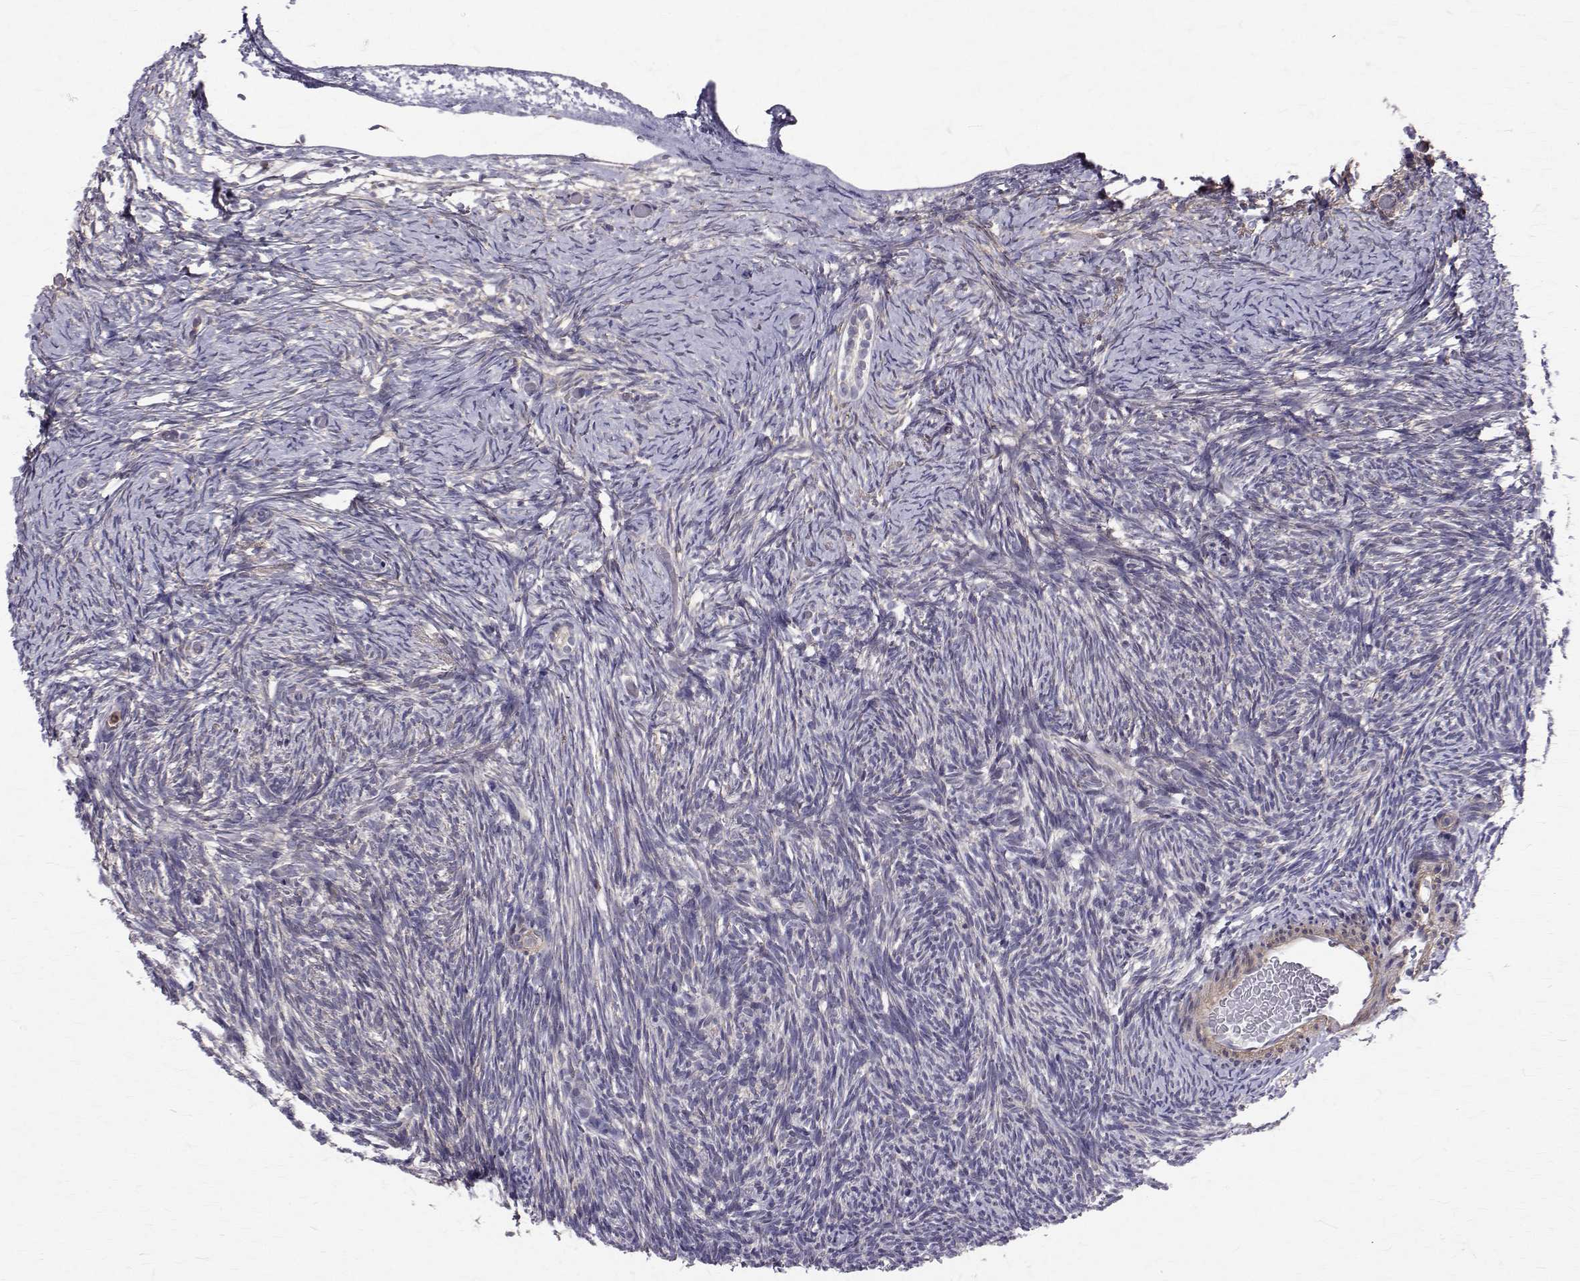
{"staining": {"intensity": "negative", "quantity": "none", "location": "none"}, "tissue": "ovary", "cell_type": "Ovarian stroma cells", "image_type": "normal", "snomed": [{"axis": "morphology", "description": "Normal tissue, NOS"}, {"axis": "topography", "description": "Ovary"}], "caption": "Normal ovary was stained to show a protein in brown. There is no significant staining in ovarian stroma cells. The staining was performed using DAB (3,3'-diaminobenzidine) to visualize the protein expression in brown, while the nuclei were stained in blue with hematoxylin (Magnification: 20x).", "gene": "CCDC89", "patient": {"sex": "female", "age": 39}}